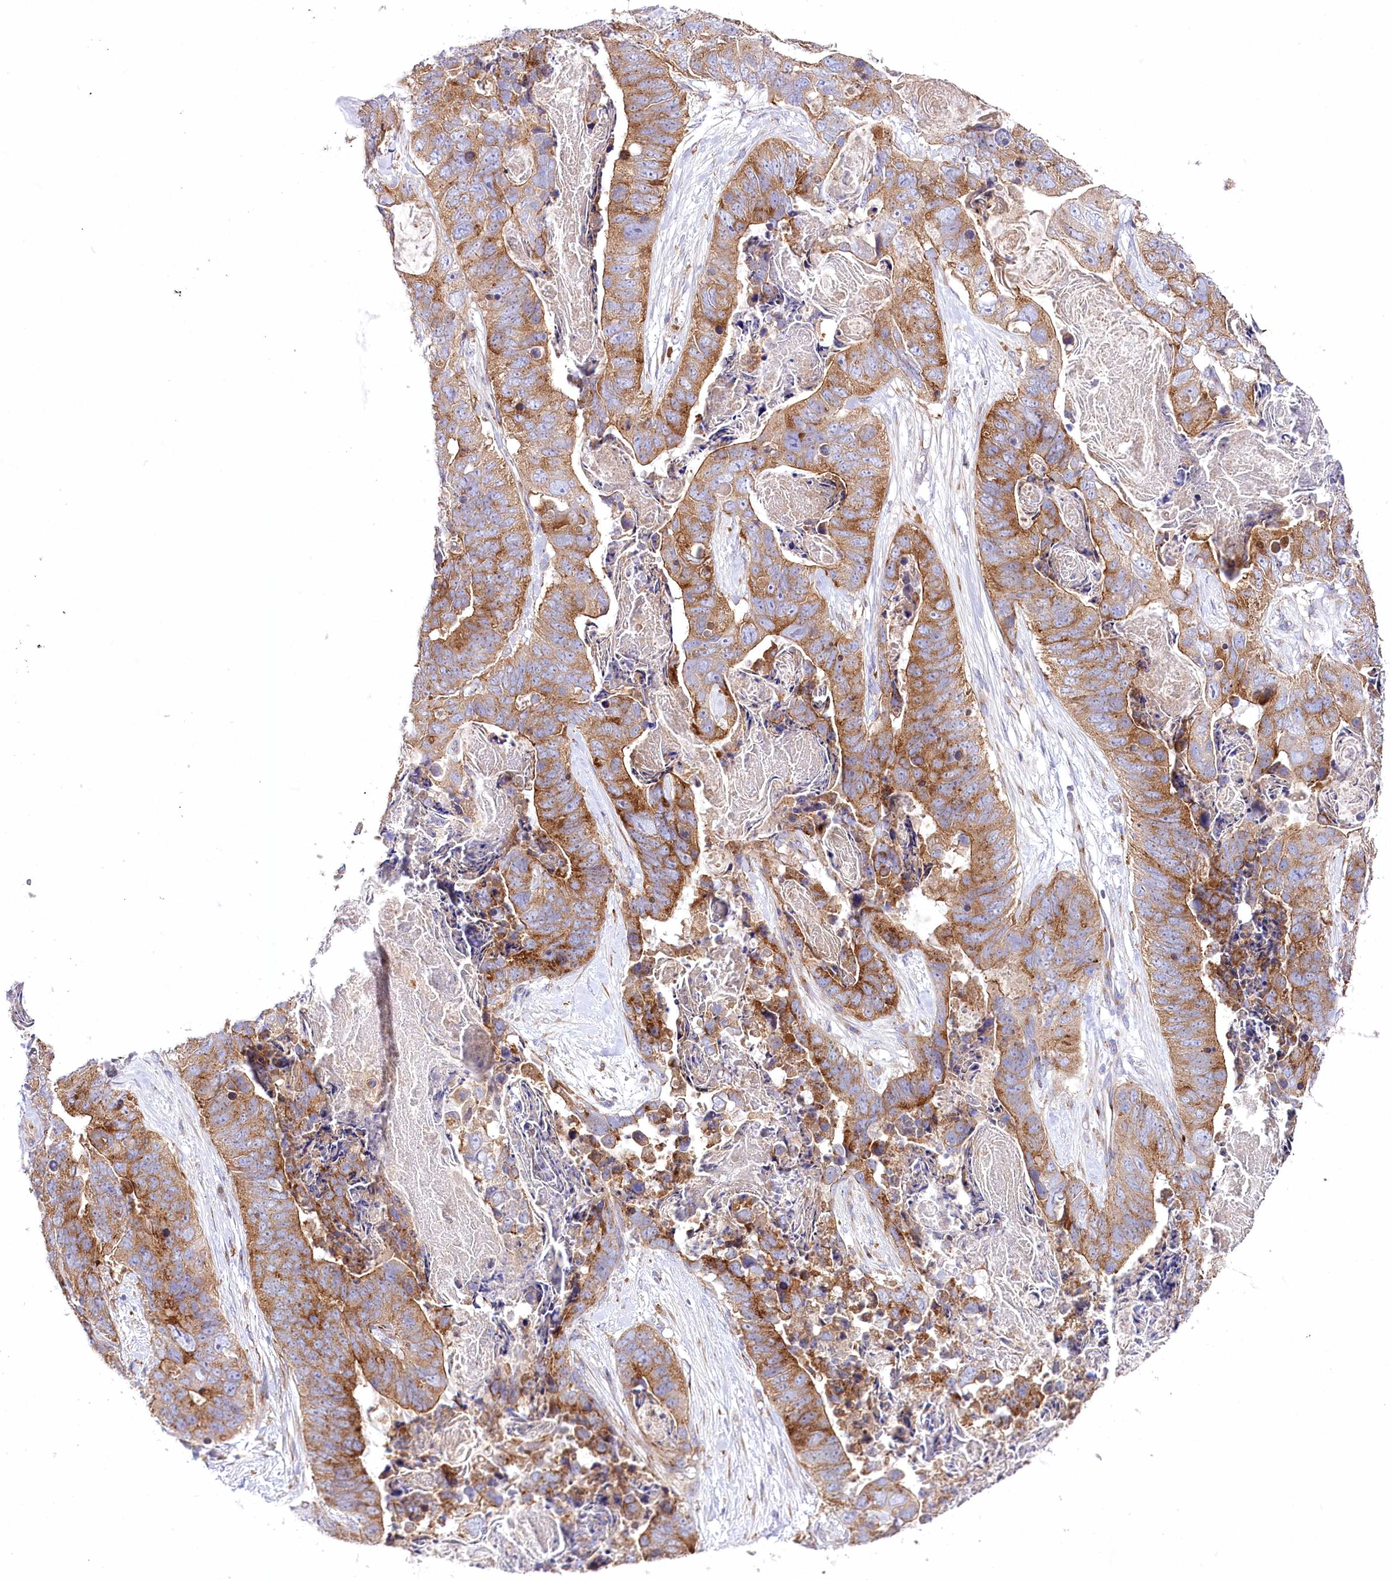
{"staining": {"intensity": "moderate", "quantity": ">75%", "location": "cytoplasmic/membranous"}, "tissue": "stomach cancer", "cell_type": "Tumor cells", "image_type": "cancer", "snomed": [{"axis": "morphology", "description": "Adenocarcinoma, NOS"}, {"axis": "topography", "description": "Stomach"}], "caption": "Protein expression analysis of human stomach cancer (adenocarcinoma) reveals moderate cytoplasmic/membranous positivity in approximately >75% of tumor cells.", "gene": "STX6", "patient": {"sex": "female", "age": 89}}